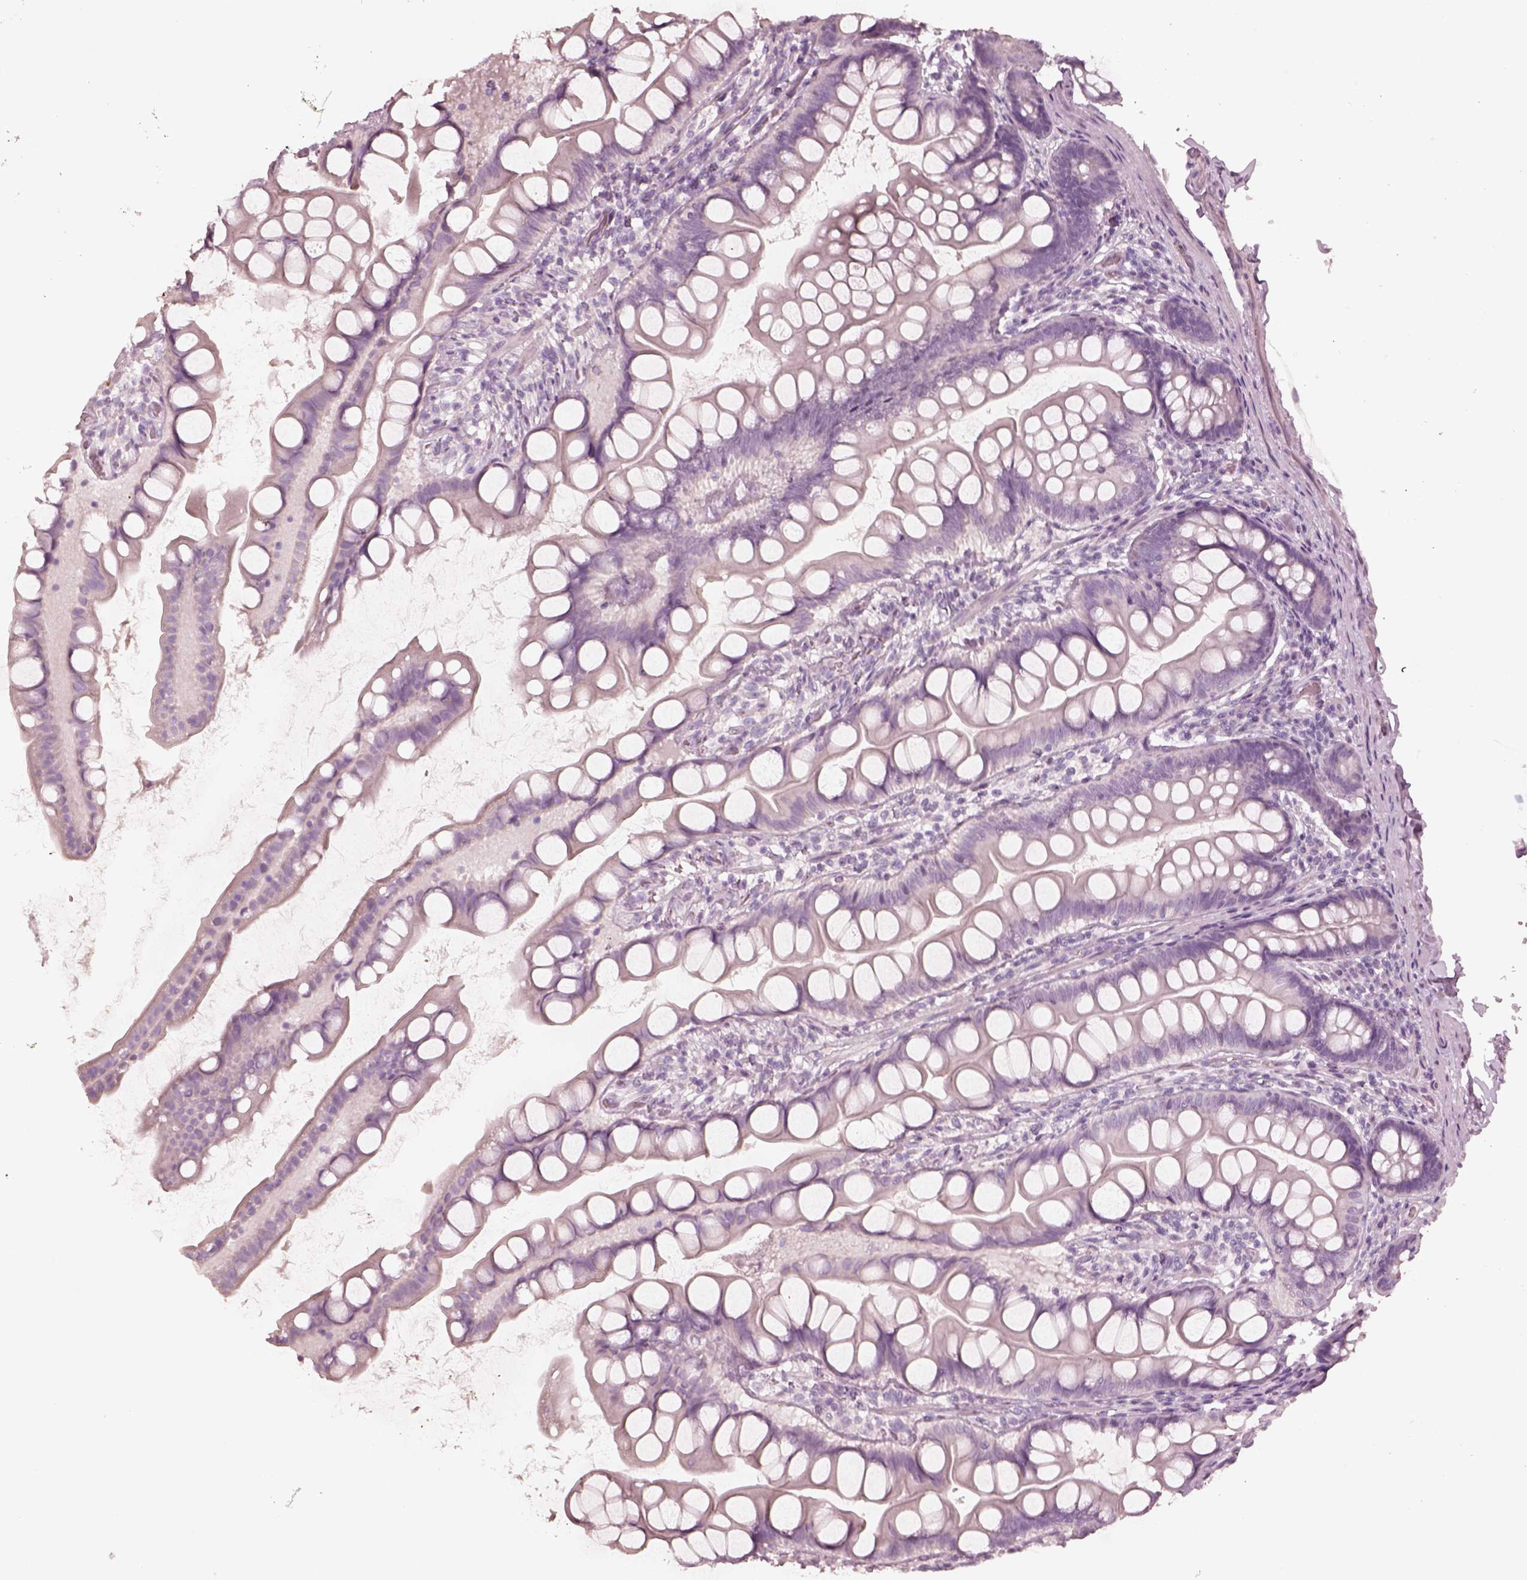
{"staining": {"intensity": "negative", "quantity": "none", "location": "none"}, "tissue": "small intestine", "cell_type": "Glandular cells", "image_type": "normal", "snomed": [{"axis": "morphology", "description": "Normal tissue, NOS"}, {"axis": "topography", "description": "Small intestine"}], "caption": "High power microscopy histopathology image of an immunohistochemistry (IHC) image of unremarkable small intestine, revealing no significant positivity in glandular cells.", "gene": "ZP4", "patient": {"sex": "male", "age": 70}}